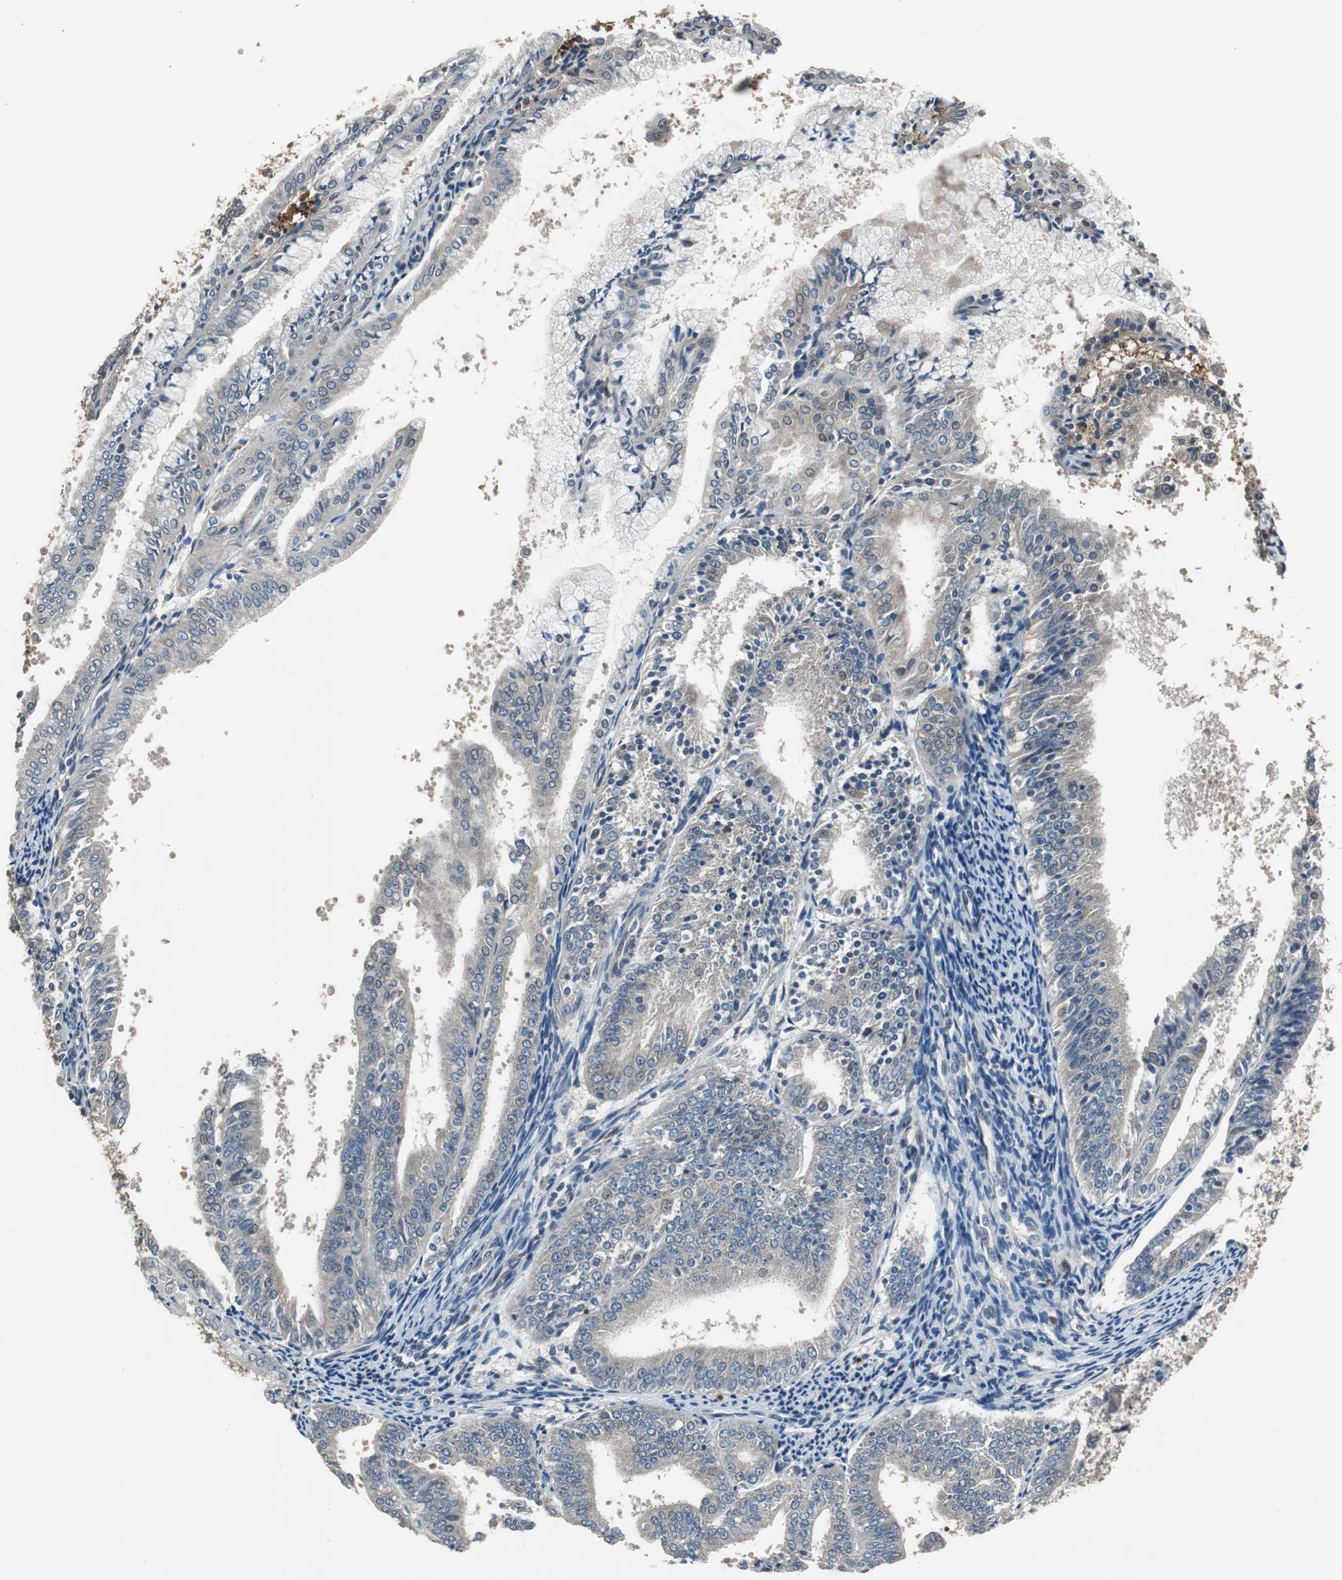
{"staining": {"intensity": "negative", "quantity": "none", "location": "none"}, "tissue": "endometrial cancer", "cell_type": "Tumor cells", "image_type": "cancer", "snomed": [{"axis": "morphology", "description": "Adenocarcinoma, NOS"}, {"axis": "topography", "description": "Endometrium"}], "caption": "Histopathology image shows no significant protein expression in tumor cells of adenocarcinoma (endometrial).", "gene": "PI4KB", "patient": {"sex": "female", "age": 63}}